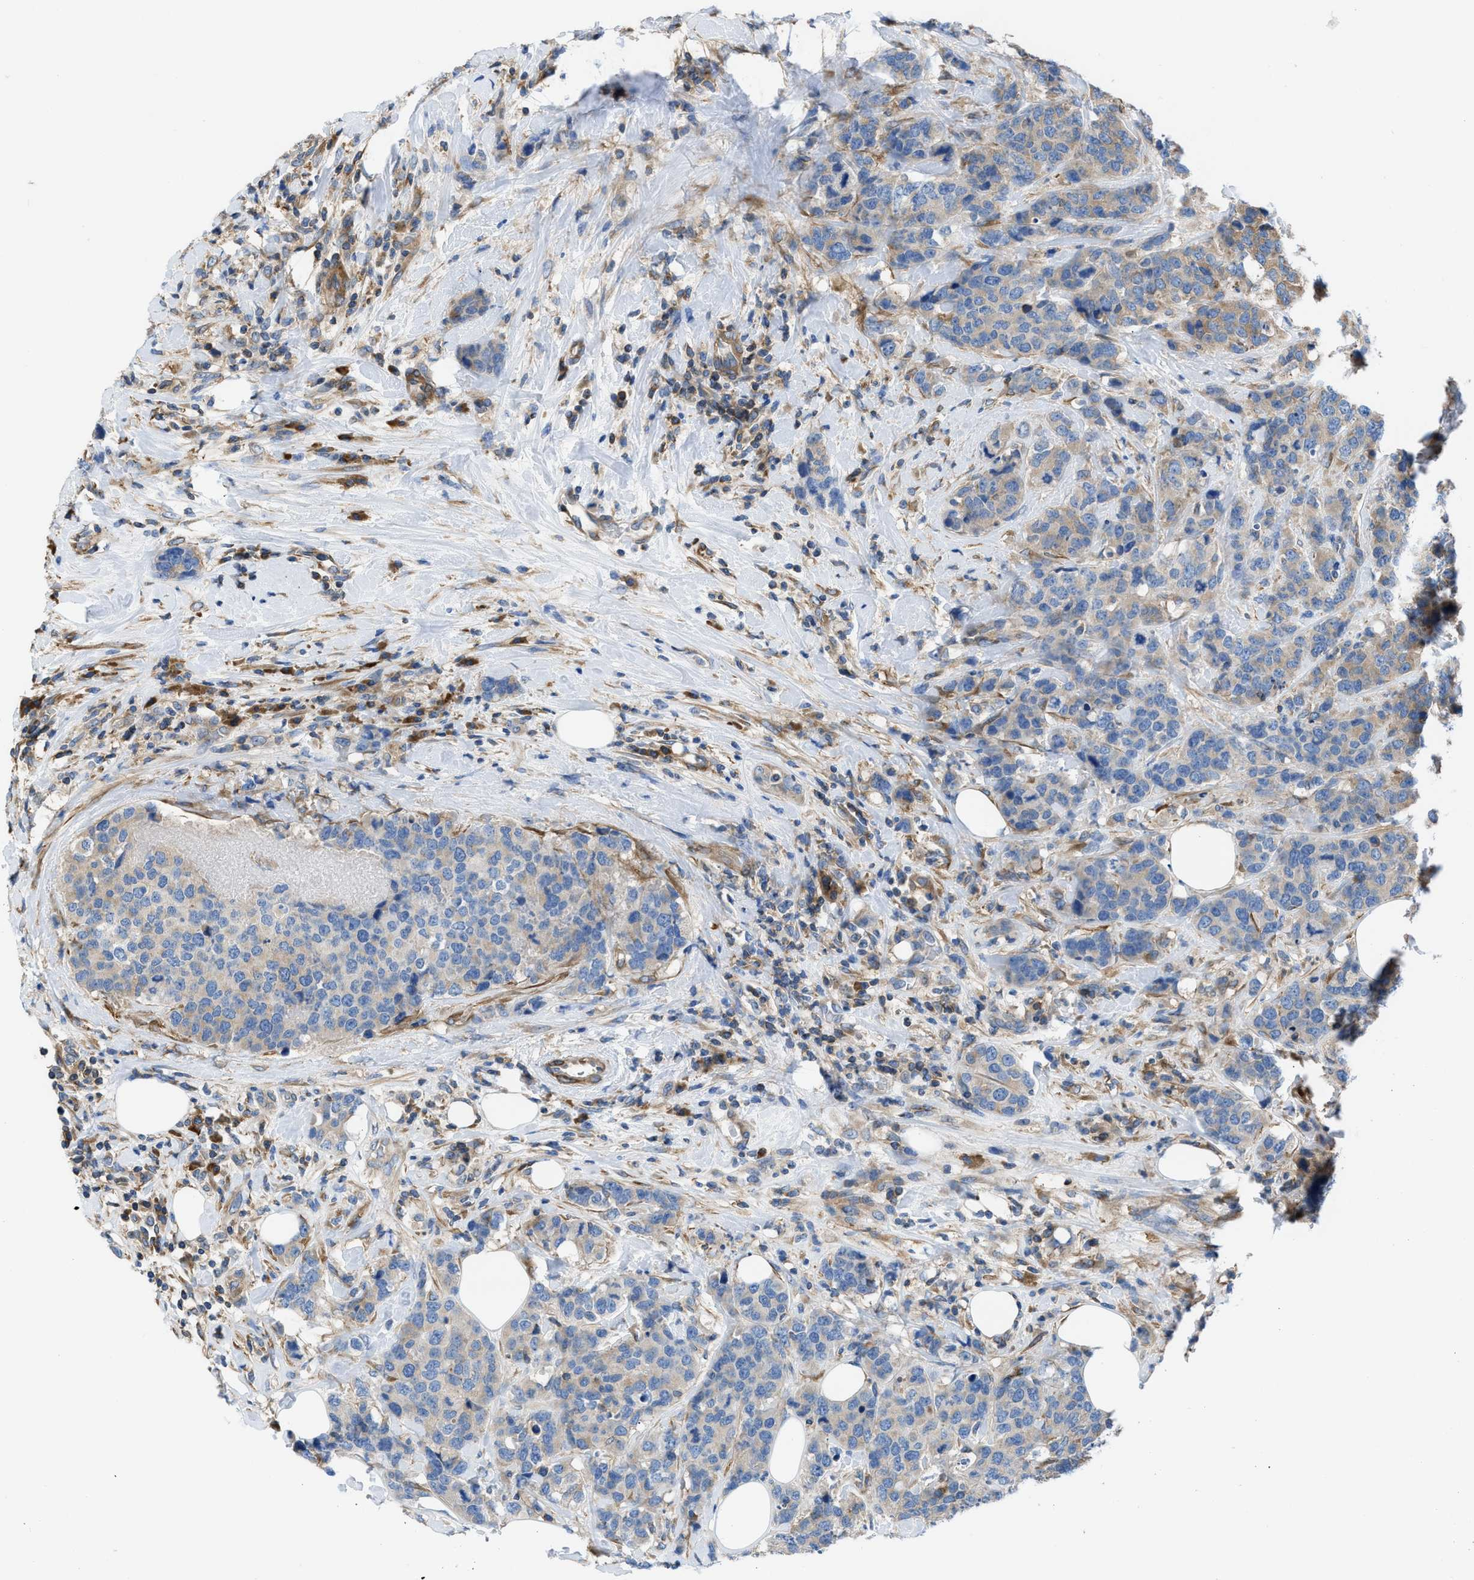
{"staining": {"intensity": "weak", "quantity": "<25%", "location": "cytoplasmic/membranous"}, "tissue": "breast cancer", "cell_type": "Tumor cells", "image_type": "cancer", "snomed": [{"axis": "morphology", "description": "Lobular carcinoma"}, {"axis": "topography", "description": "Breast"}], "caption": "This is a image of IHC staining of breast cancer (lobular carcinoma), which shows no positivity in tumor cells.", "gene": "CHKB", "patient": {"sex": "female", "age": 59}}